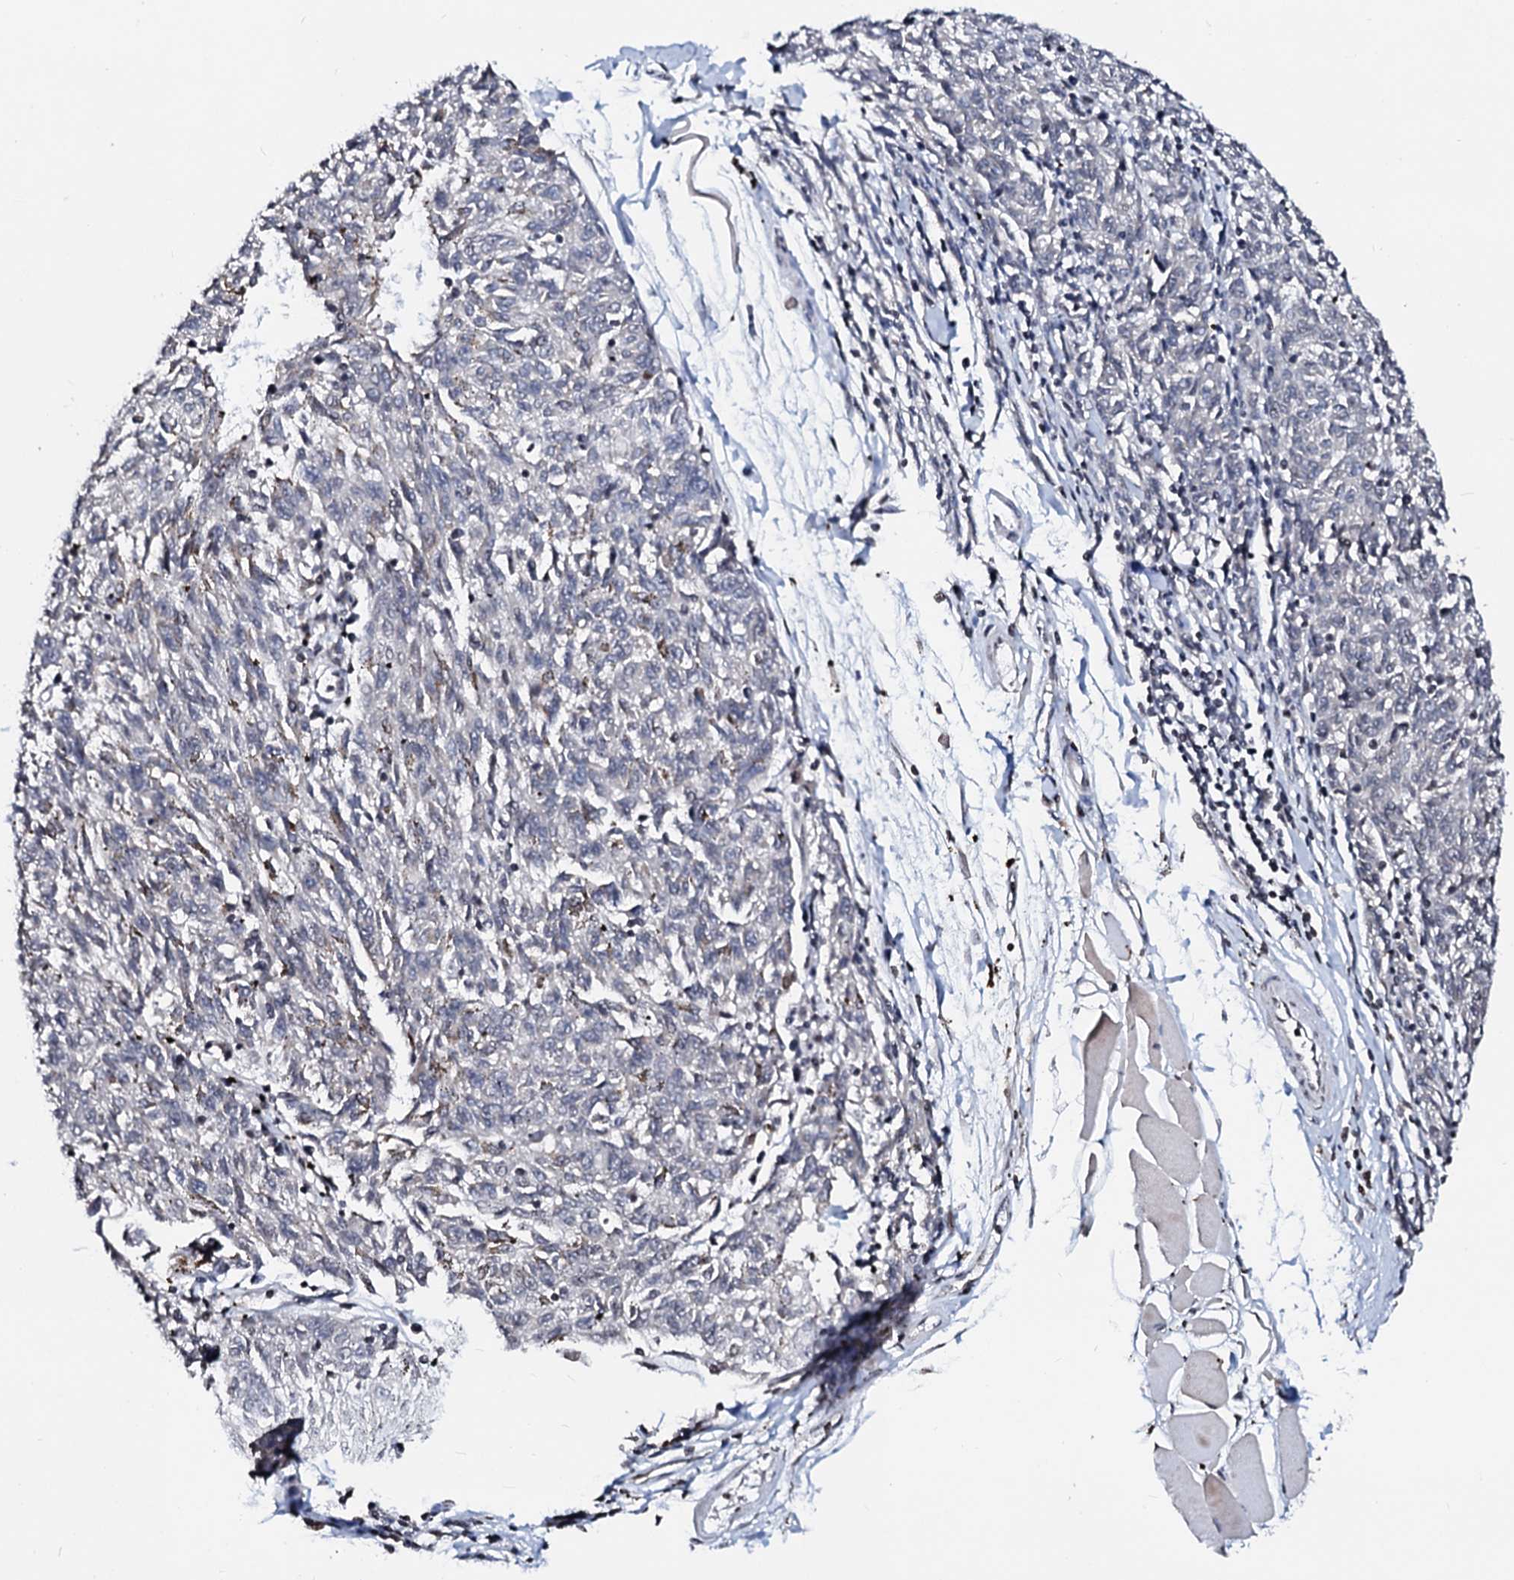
{"staining": {"intensity": "negative", "quantity": "none", "location": "none"}, "tissue": "melanoma", "cell_type": "Tumor cells", "image_type": "cancer", "snomed": [{"axis": "morphology", "description": "Malignant melanoma, NOS"}, {"axis": "topography", "description": "Skin"}], "caption": "The micrograph displays no staining of tumor cells in malignant melanoma.", "gene": "LSM11", "patient": {"sex": "female", "age": 72}}